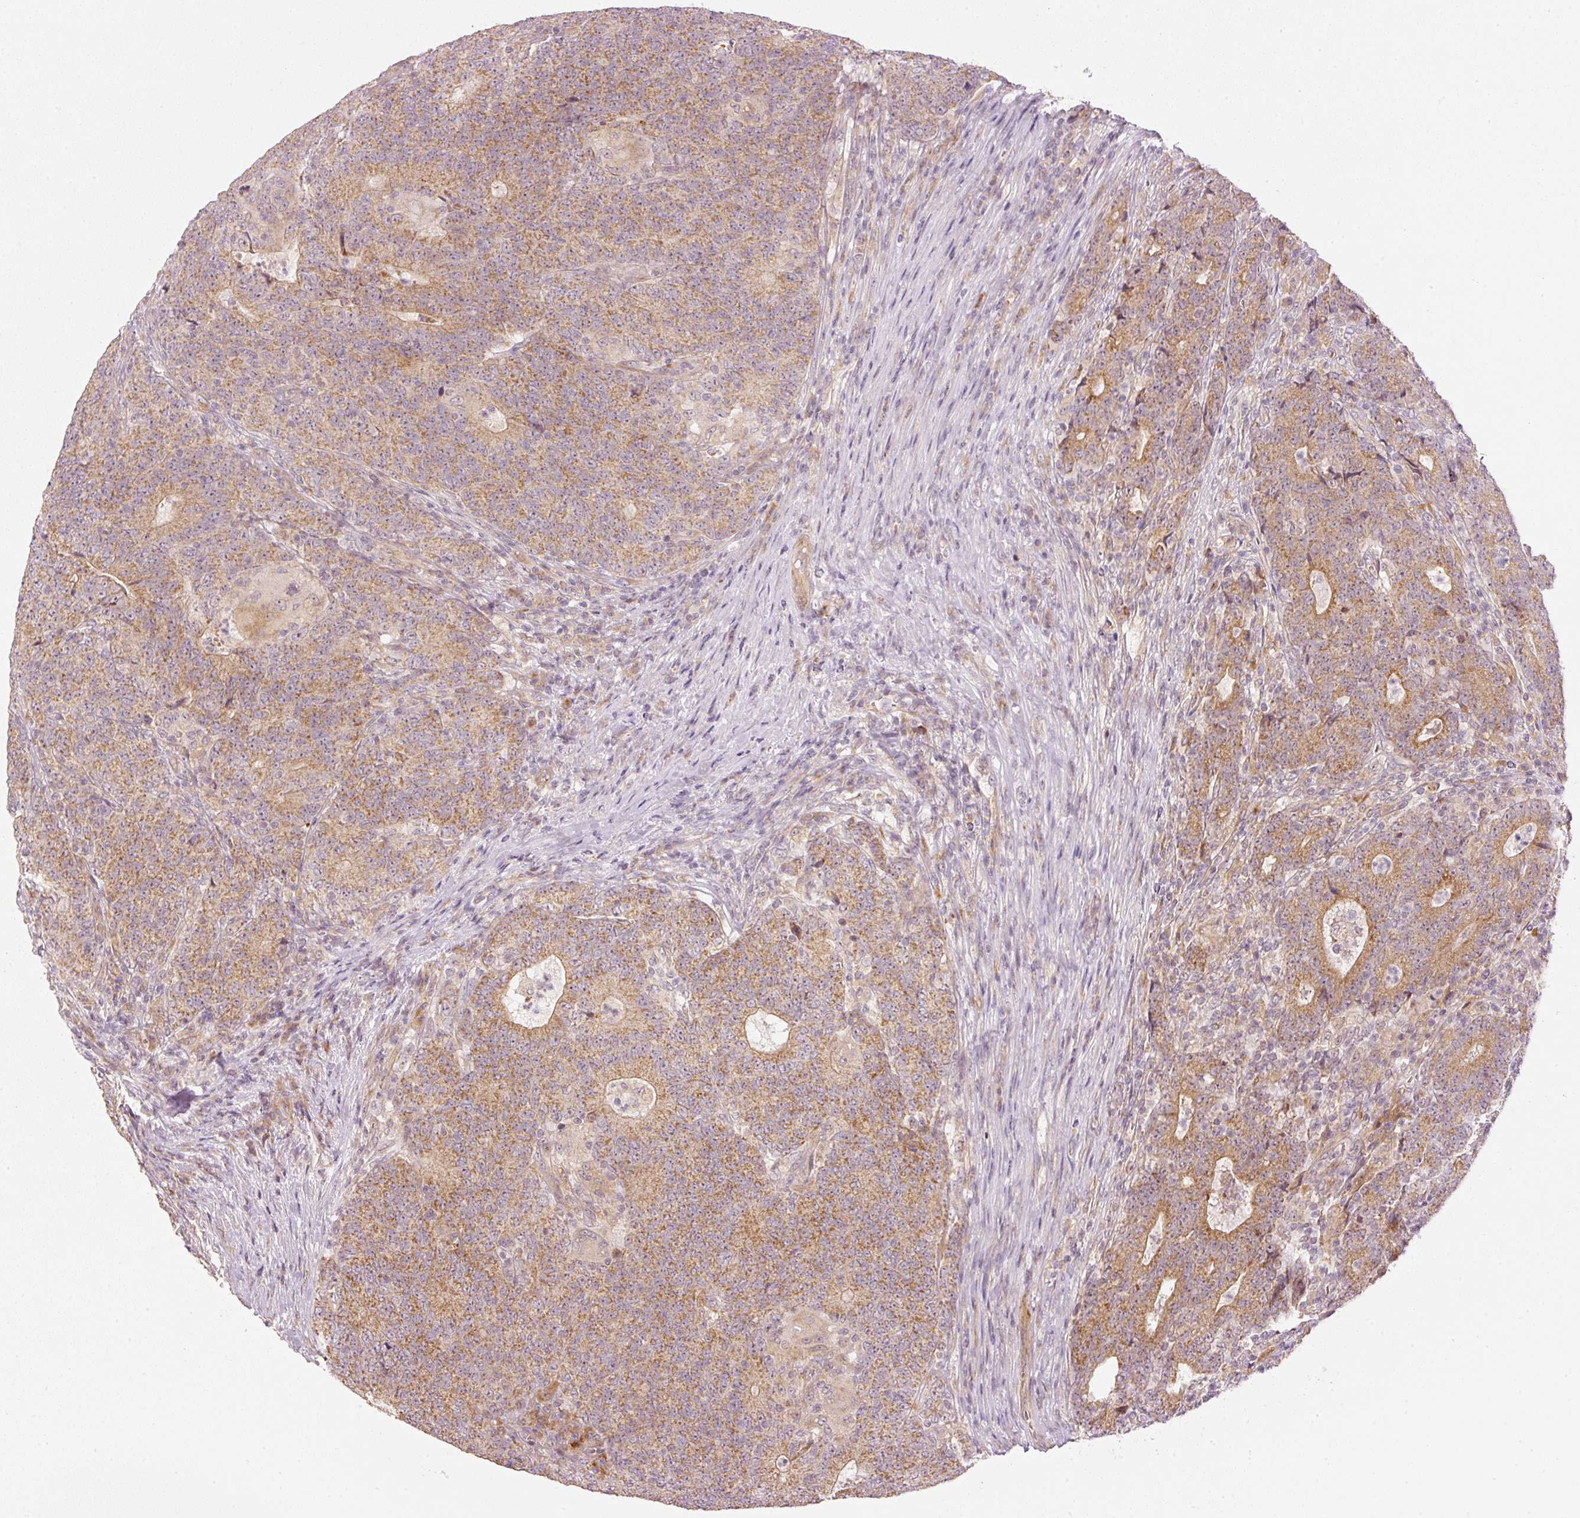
{"staining": {"intensity": "moderate", "quantity": ">75%", "location": "cytoplasmic/membranous"}, "tissue": "colorectal cancer", "cell_type": "Tumor cells", "image_type": "cancer", "snomed": [{"axis": "morphology", "description": "Adenocarcinoma, NOS"}, {"axis": "topography", "description": "Colon"}], "caption": "Moderate cytoplasmic/membranous positivity is present in approximately >75% of tumor cells in adenocarcinoma (colorectal).", "gene": "CDC20B", "patient": {"sex": "female", "age": 75}}